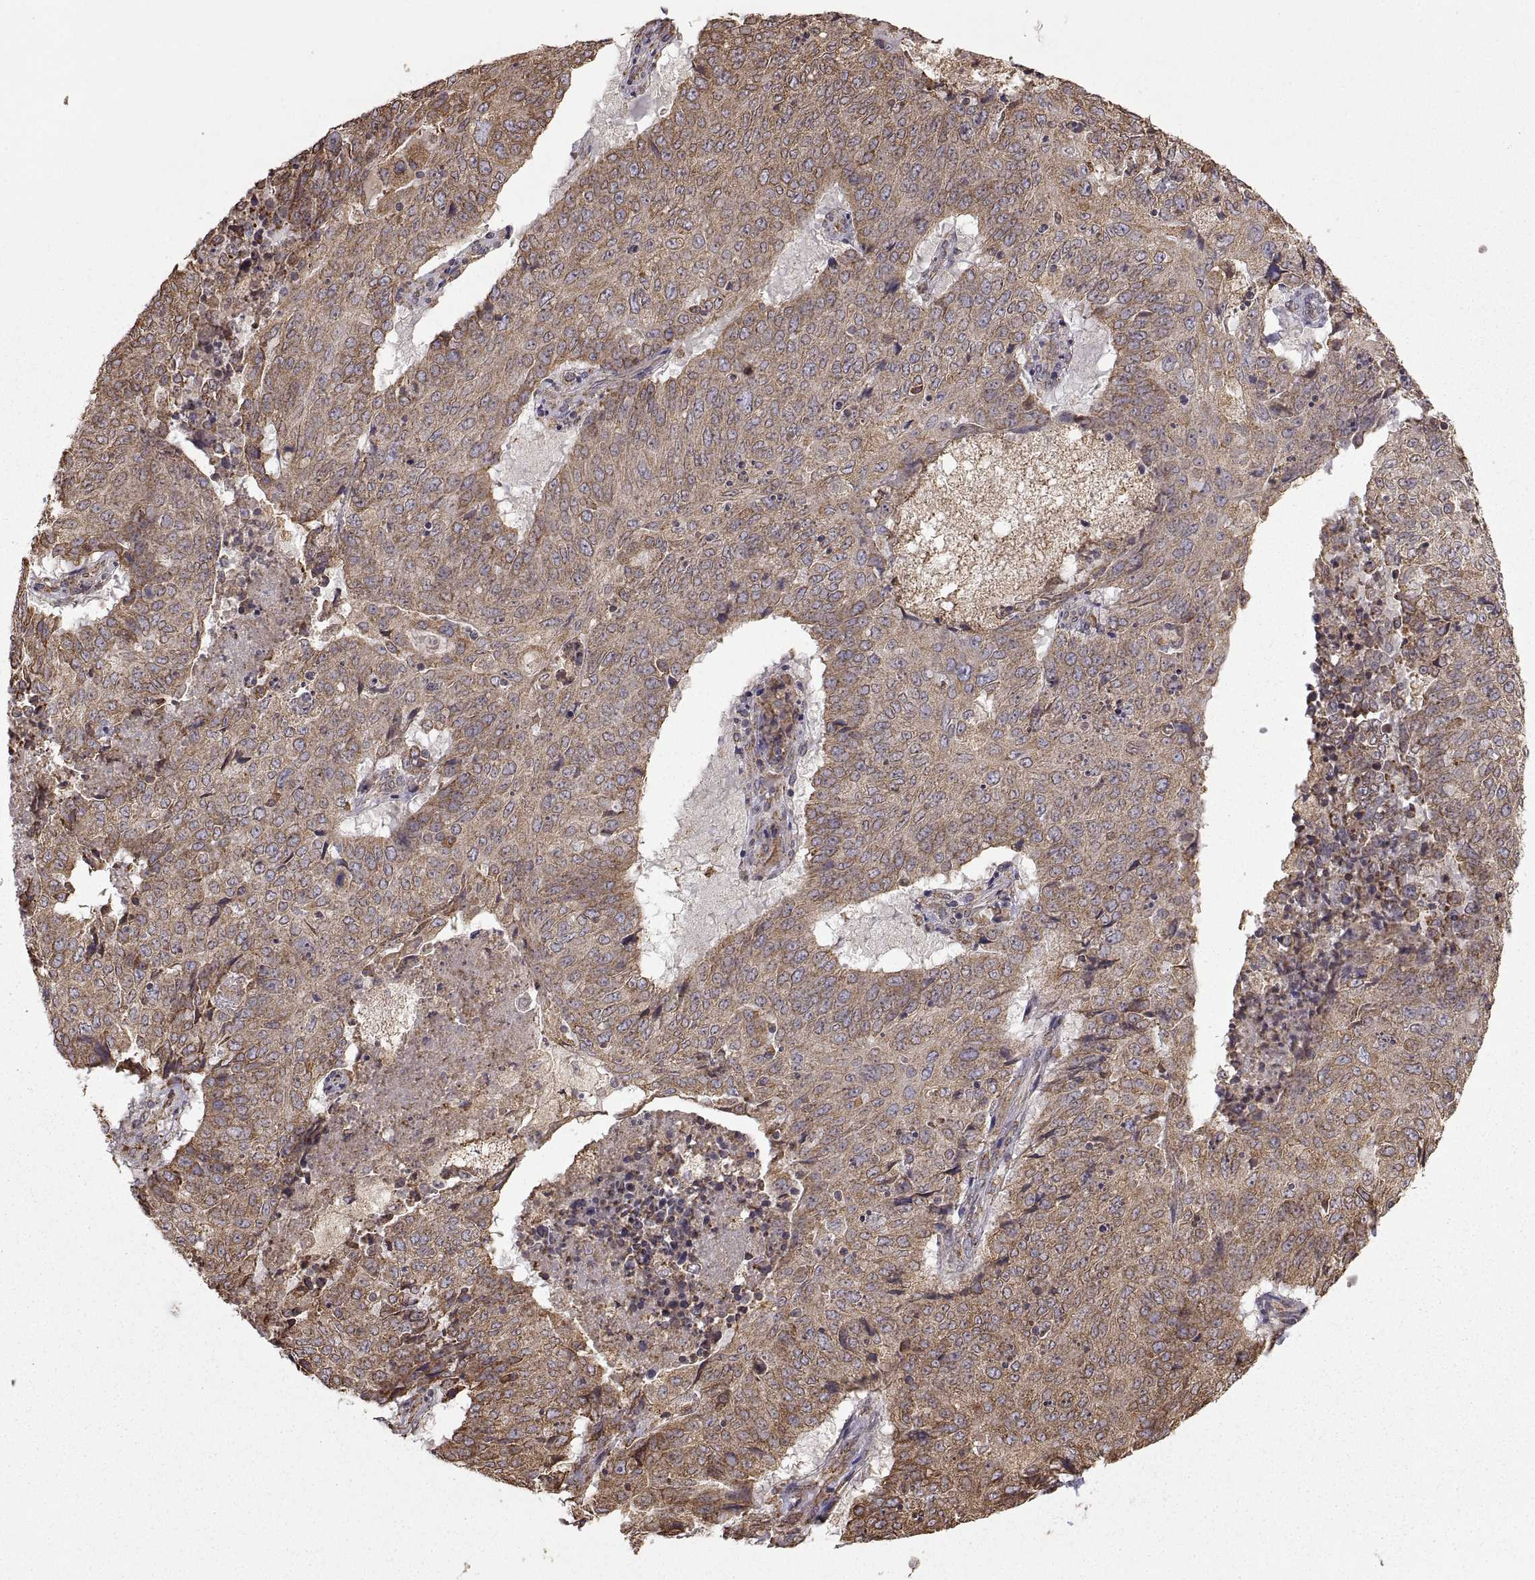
{"staining": {"intensity": "weak", "quantity": "25%-75%", "location": "cytoplasmic/membranous"}, "tissue": "lung cancer", "cell_type": "Tumor cells", "image_type": "cancer", "snomed": [{"axis": "morphology", "description": "Normal tissue, NOS"}, {"axis": "morphology", "description": "Squamous cell carcinoma, NOS"}, {"axis": "topography", "description": "Bronchus"}, {"axis": "topography", "description": "Lung"}], "caption": "DAB (3,3'-diaminobenzidine) immunohistochemical staining of human lung cancer (squamous cell carcinoma) reveals weak cytoplasmic/membranous protein staining in about 25%-75% of tumor cells.", "gene": "PDIA3", "patient": {"sex": "male", "age": 64}}